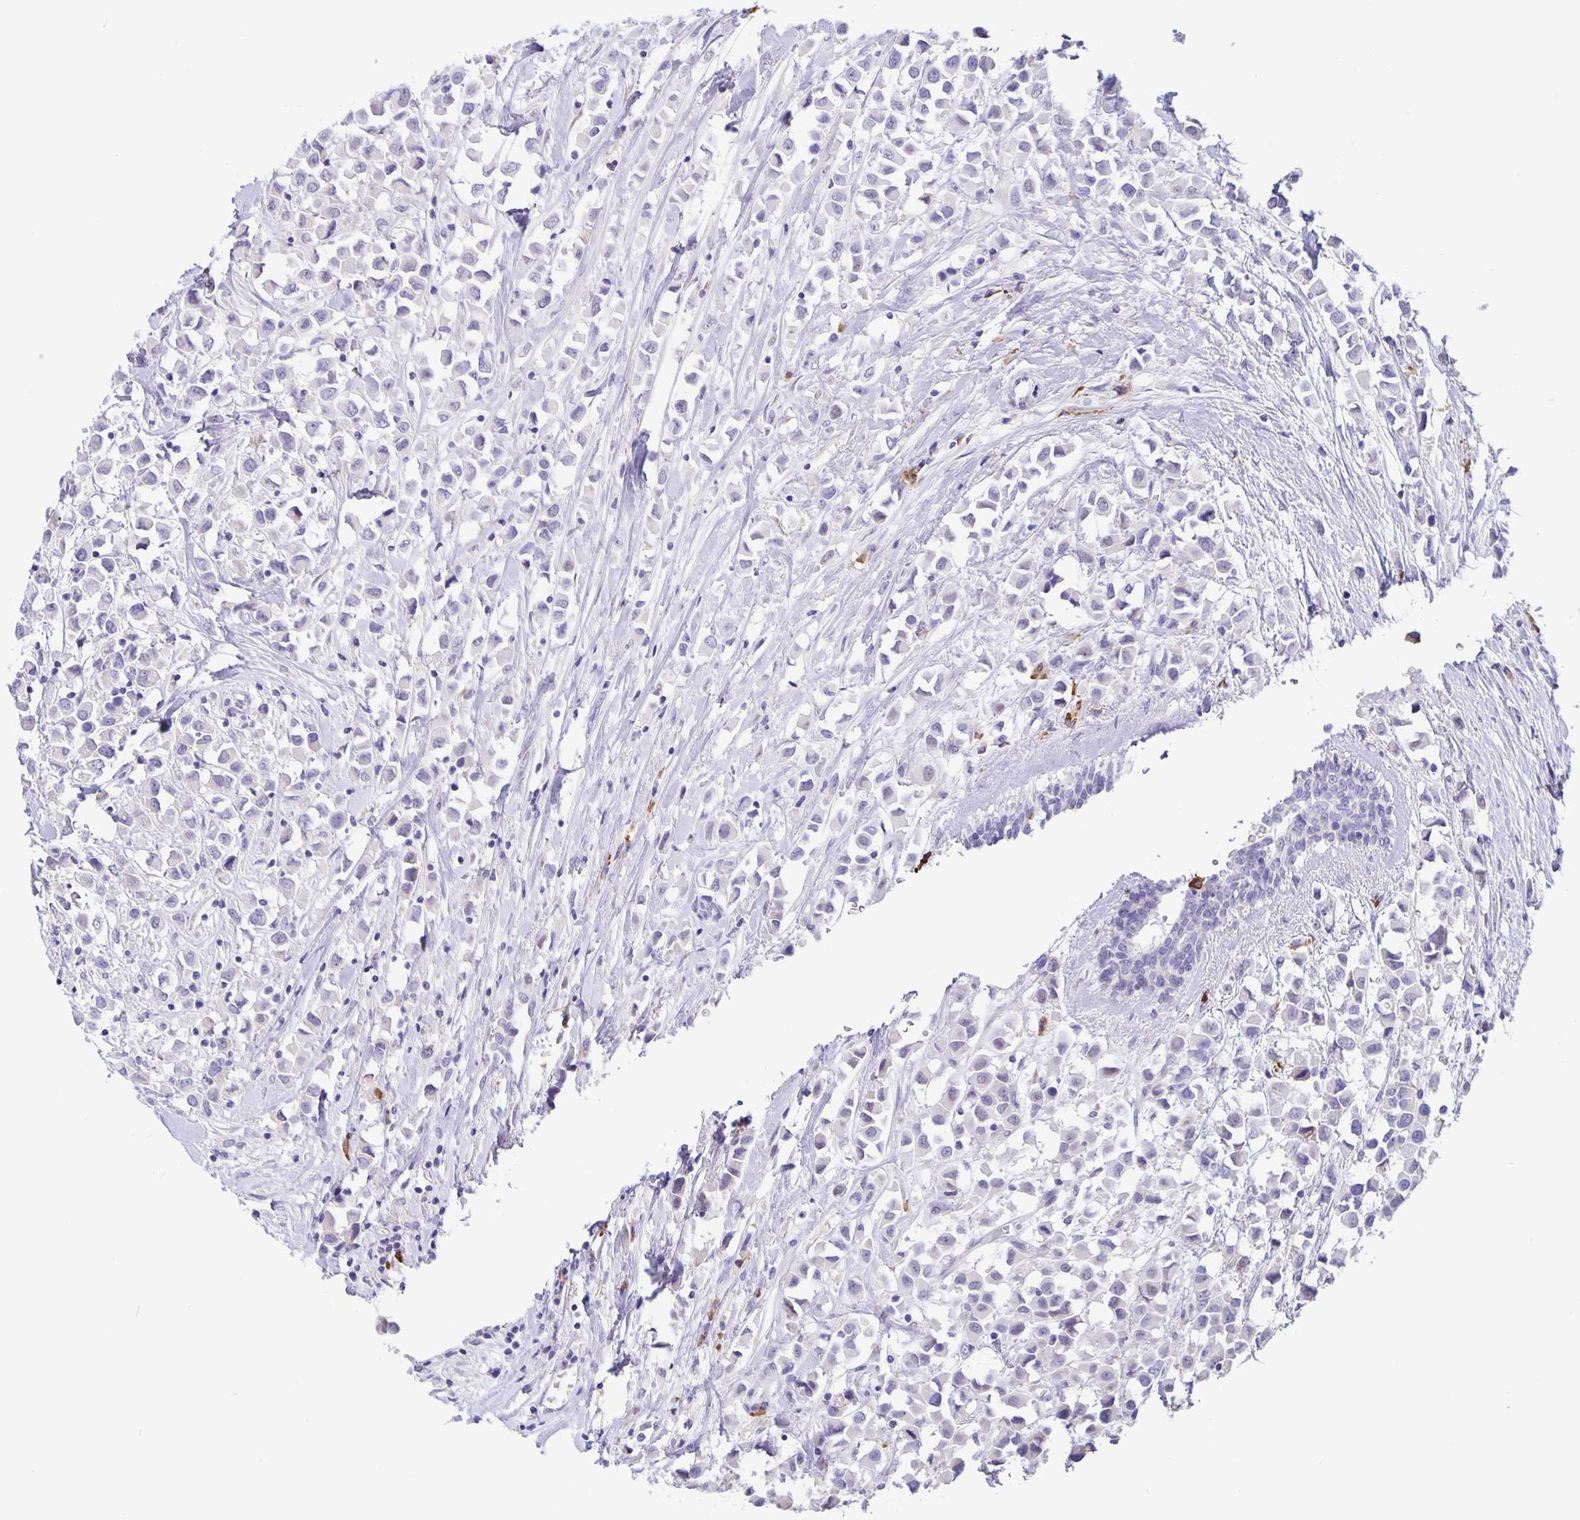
{"staining": {"intensity": "negative", "quantity": "none", "location": "none"}, "tissue": "breast cancer", "cell_type": "Tumor cells", "image_type": "cancer", "snomed": [{"axis": "morphology", "description": "Duct carcinoma"}, {"axis": "topography", "description": "Breast"}], "caption": "Immunohistochemical staining of human invasive ductal carcinoma (breast) reveals no significant staining in tumor cells.", "gene": "ERMN", "patient": {"sex": "female", "age": 61}}